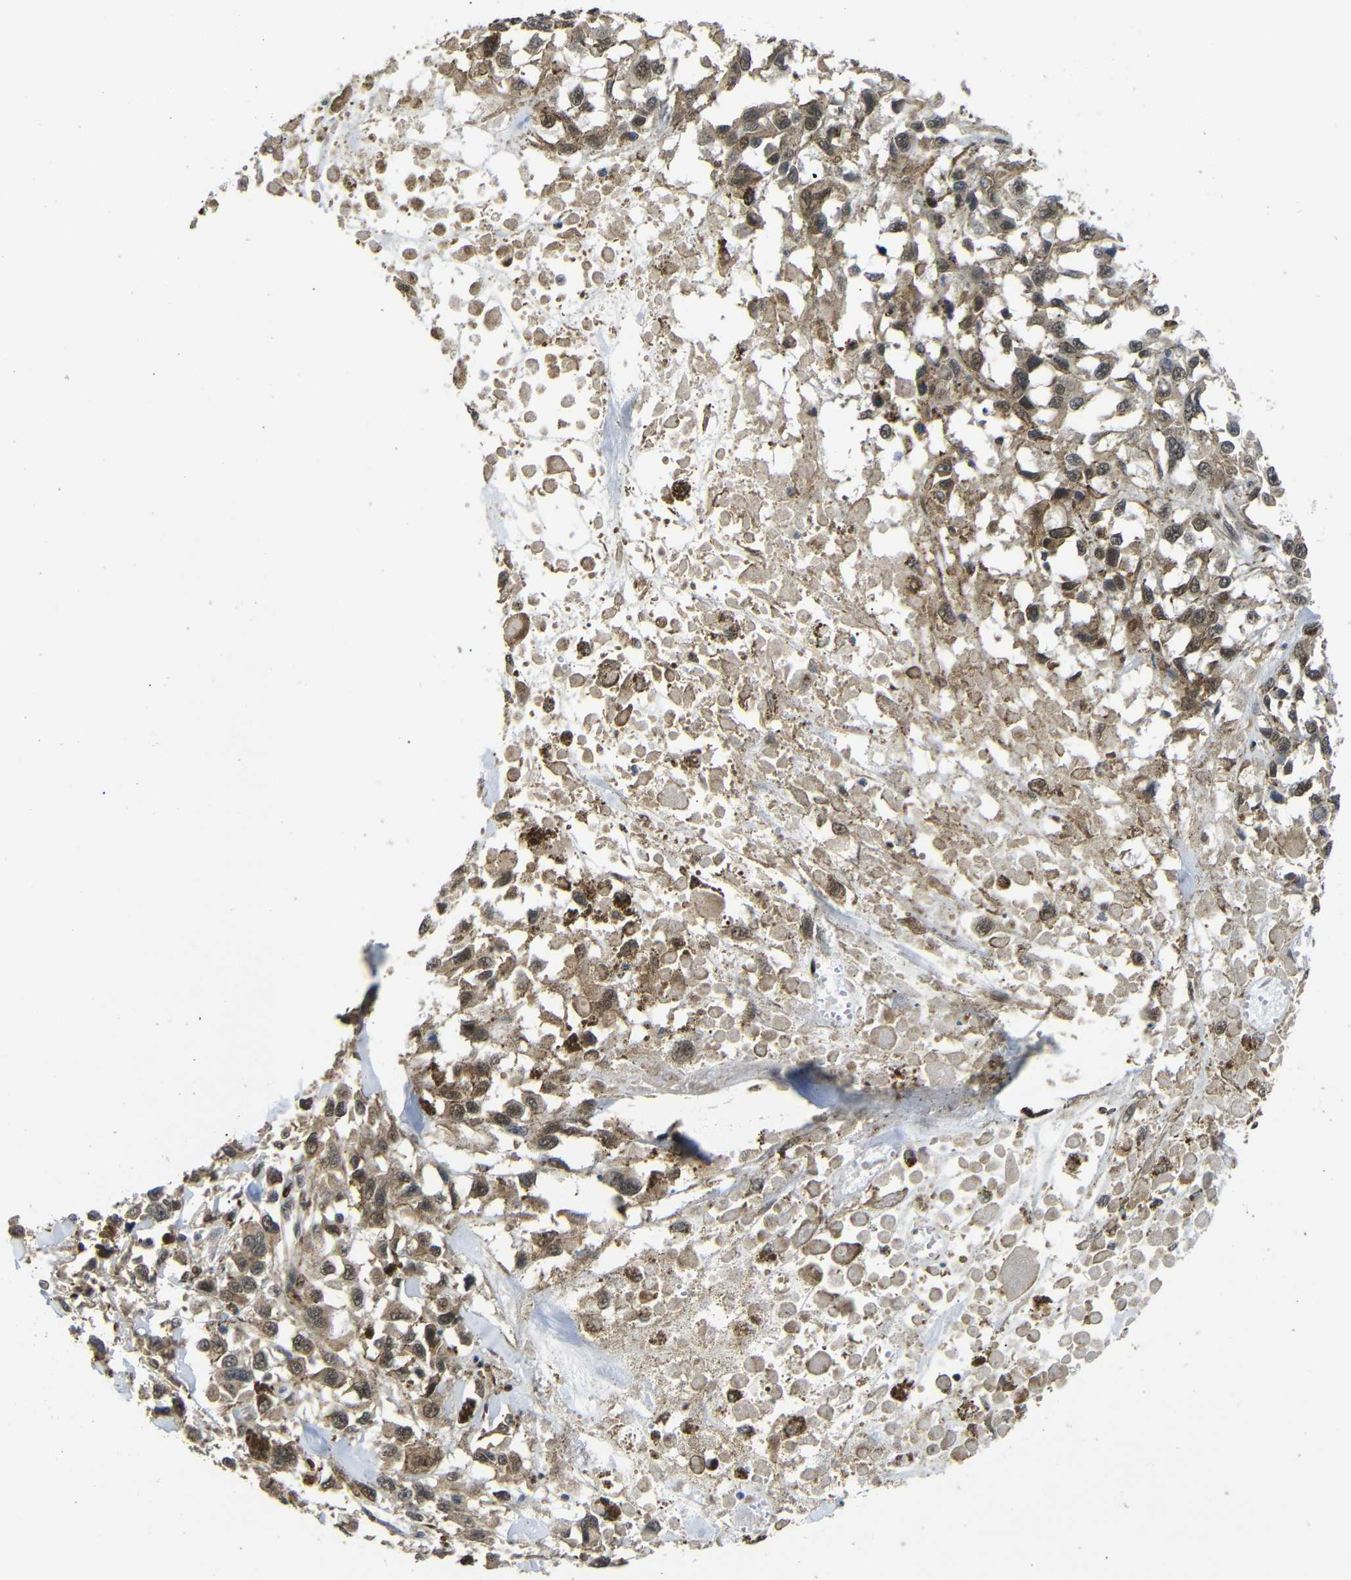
{"staining": {"intensity": "moderate", "quantity": ">75%", "location": "cytoplasmic/membranous,nuclear"}, "tissue": "melanoma", "cell_type": "Tumor cells", "image_type": "cancer", "snomed": [{"axis": "morphology", "description": "Malignant melanoma, Metastatic site"}, {"axis": "topography", "description": "Lymph node"}], "caption": "A micrograph of human malignant melanoma (metastatic site) stained for a protein shows moderate cytoplasmic/membranous and nuclear brown staining in tumor cells.", "gene": "TBX2", "patient": {"sex": "male", "age": 59}}